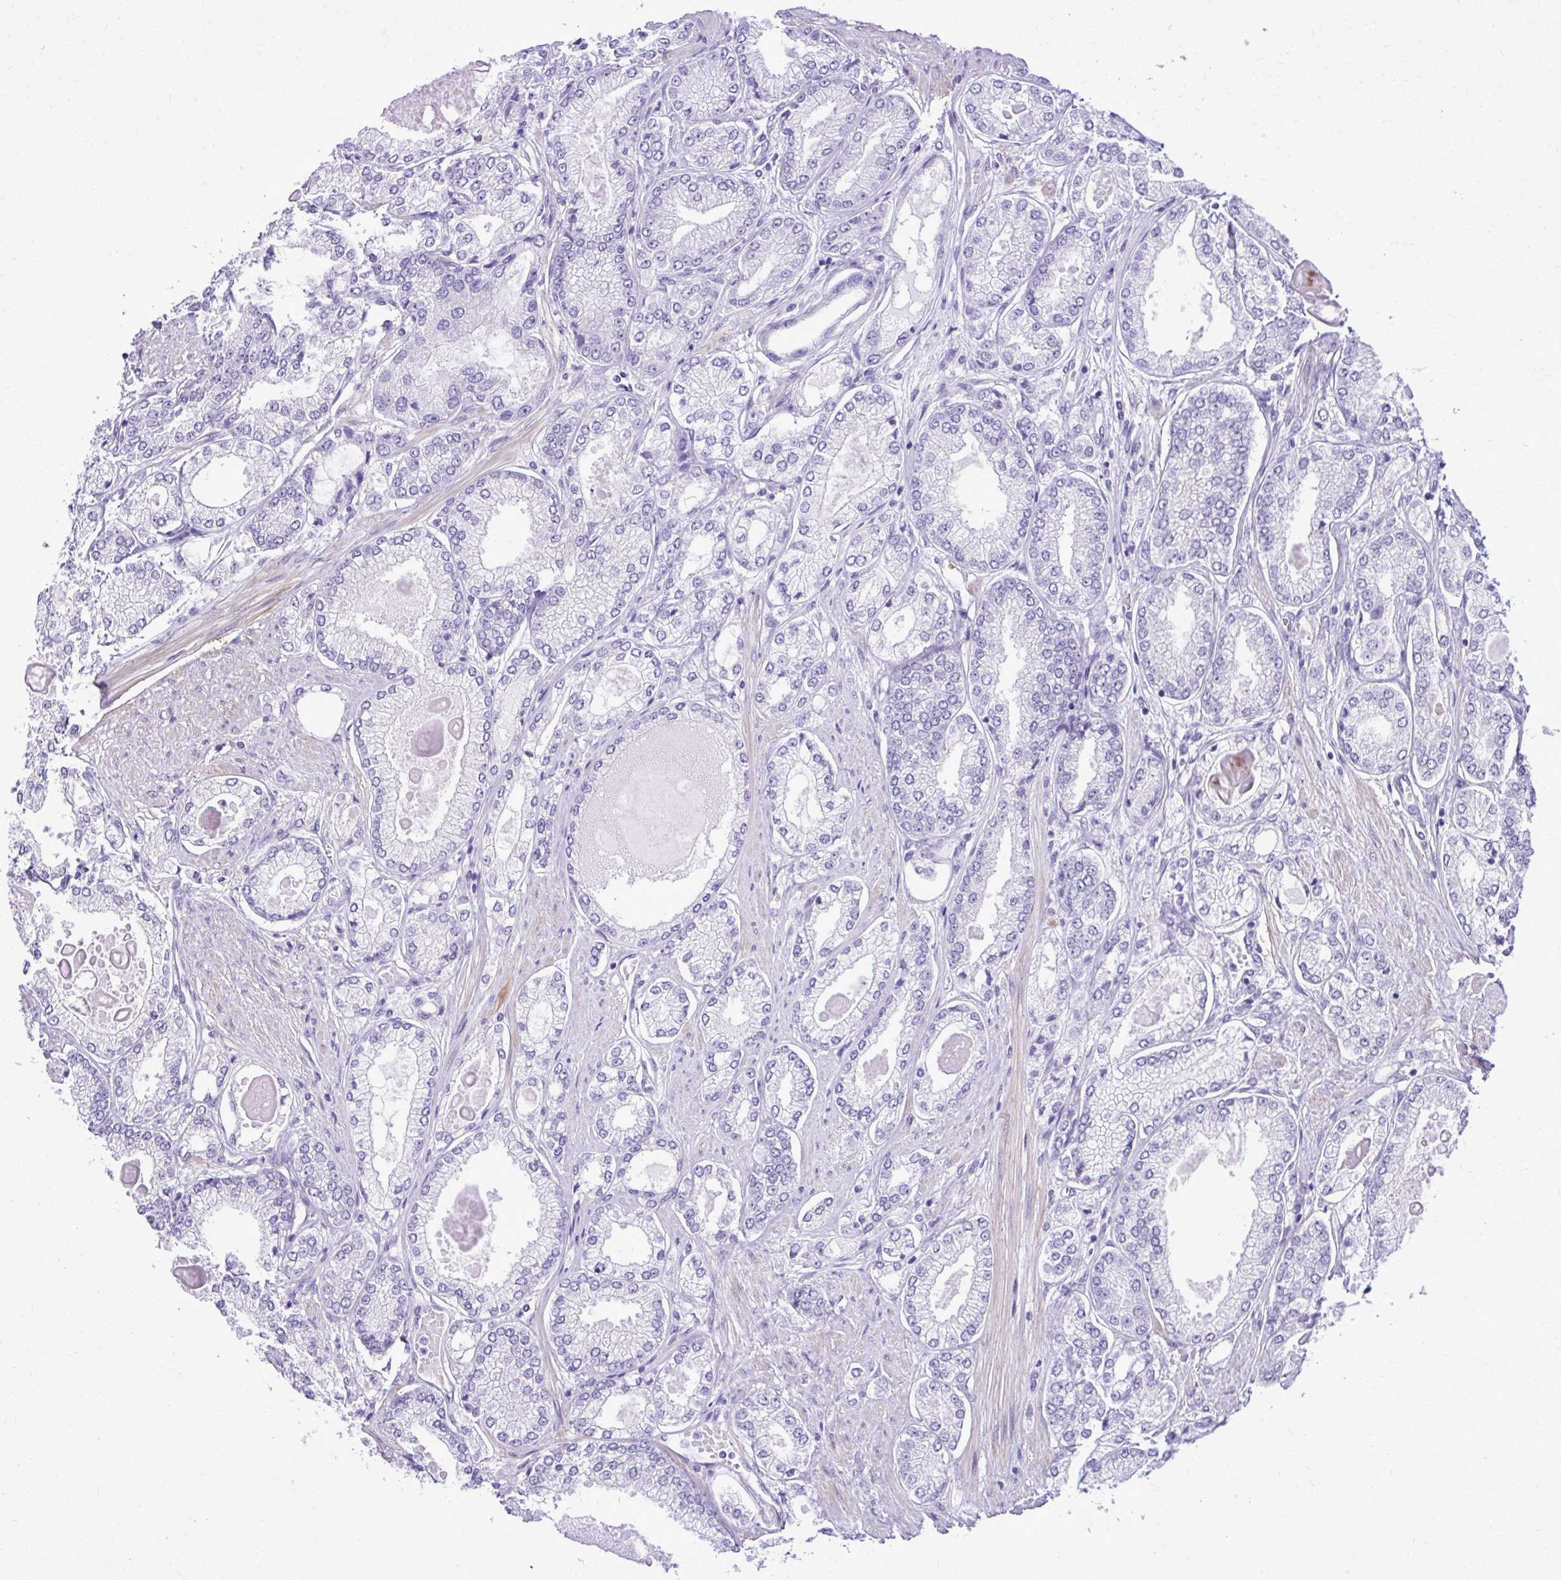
{"staining": {"intensity": "negative", "quantity": "none", "location": "none"}, "tissue": "prostate cancer", "cell_type": "Tumor cells", "image_type": "cancer", "snomed": [{"axis": "morphology", "description": "Adenocarcinoma, High grade"}, {"axis": "topography", "description": "Prostate"}], "caption": "Tumor cells are negative for protein expression in human prostate cancer.", "gene": "RASL11B", "patient": {"sex": "male", "age": 68}}